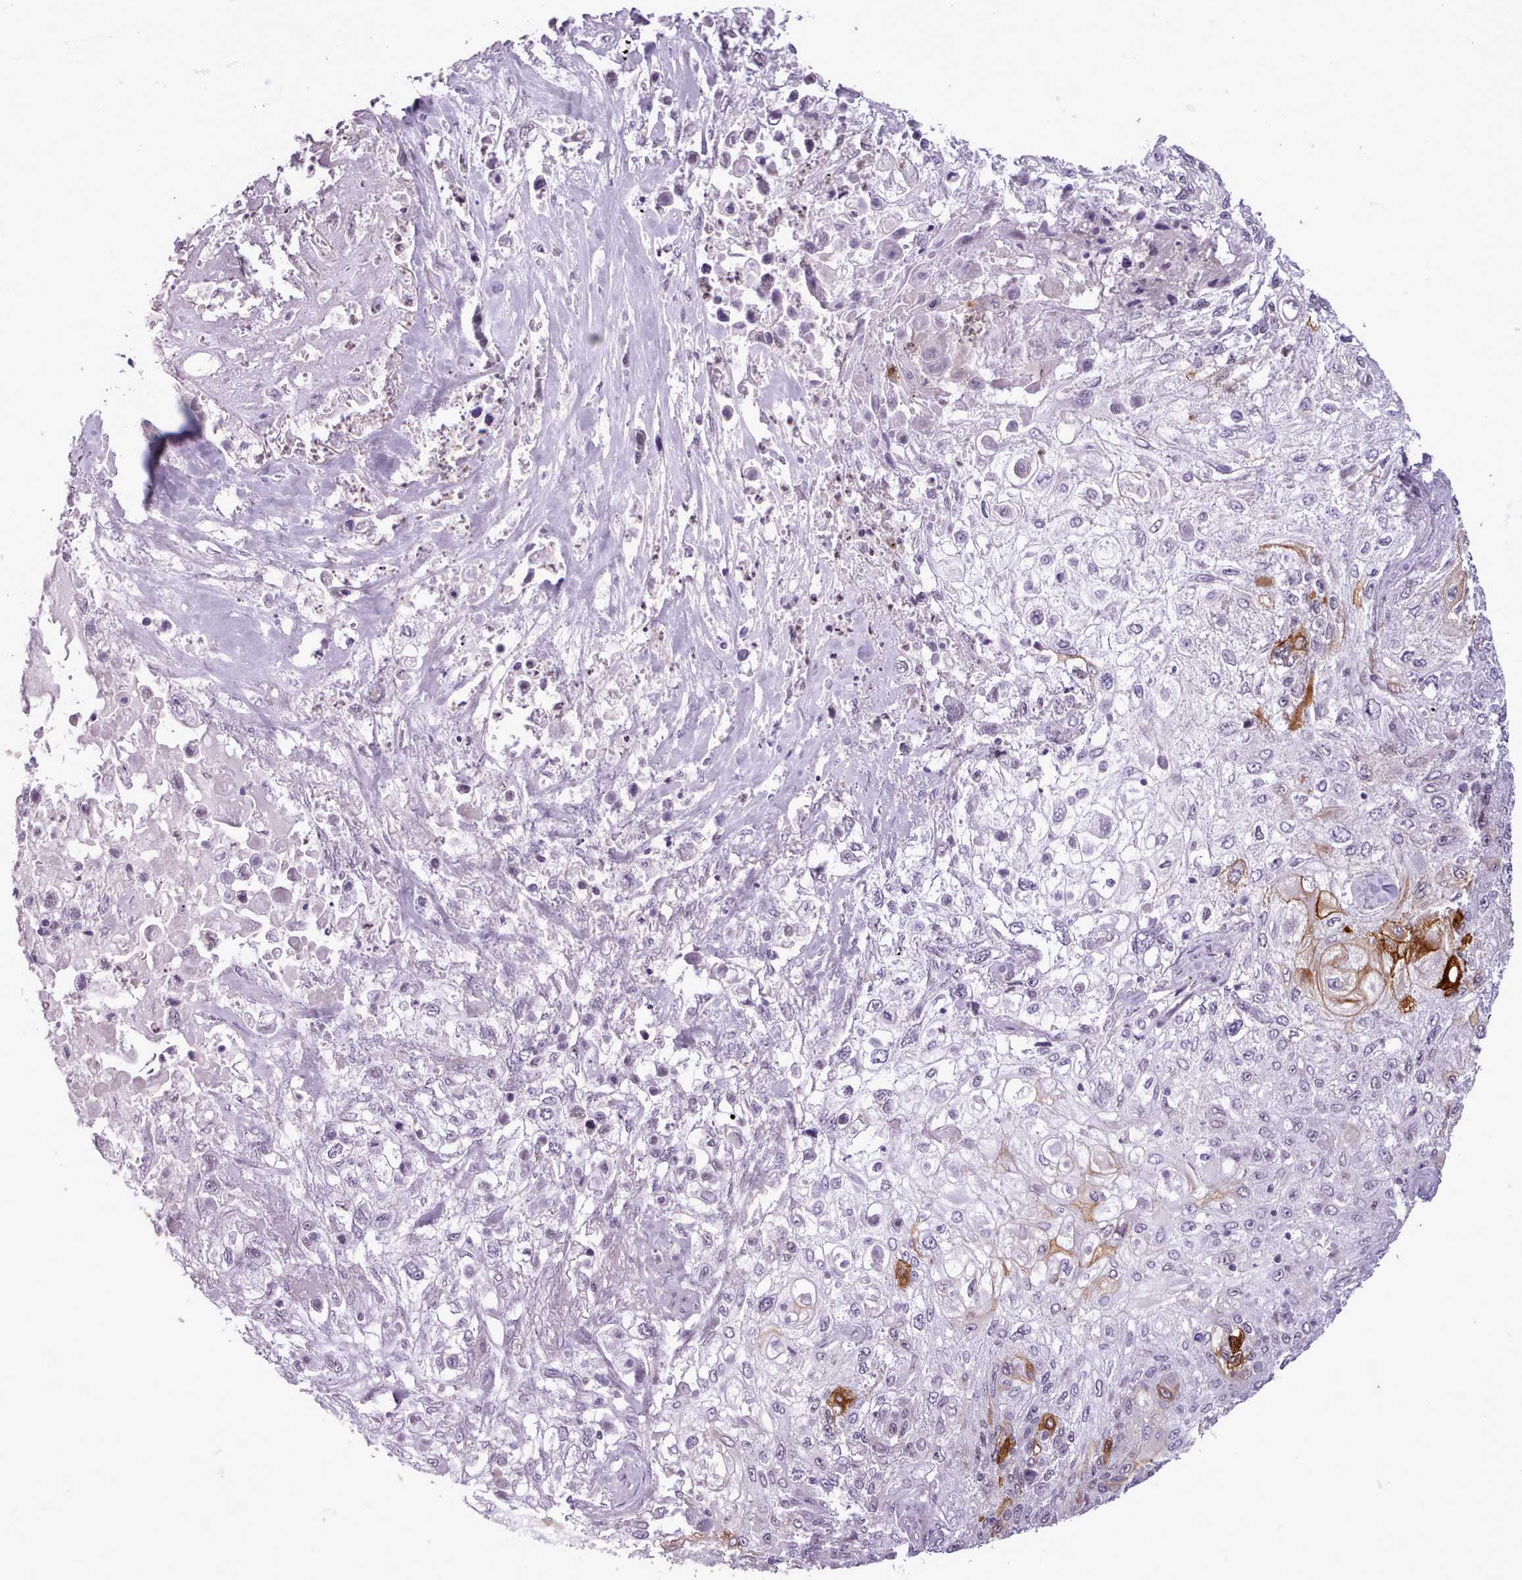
{"staining": {"intensity": "strong", "quantity": "<25%", "location": "cytoplasmic/membranous"}, "tissue": "lung cancer", "cell_type": "Tumor cells", "image_type": "cancer", "snomed": [{"axis": "morphology", "description": "Squamous cell carcinoma, NOS"}, {"axis": "topography", "description": "Lung"}], "caption": "There is medium levels of strong cytoplasmic/membranous staining in tumor cells of lung squamous cell carcinoma, as demonstrated by immunohistochemical staining (brown color).", "gene": "SLURP1", "patient": {"sex": "female", "age": 69}}